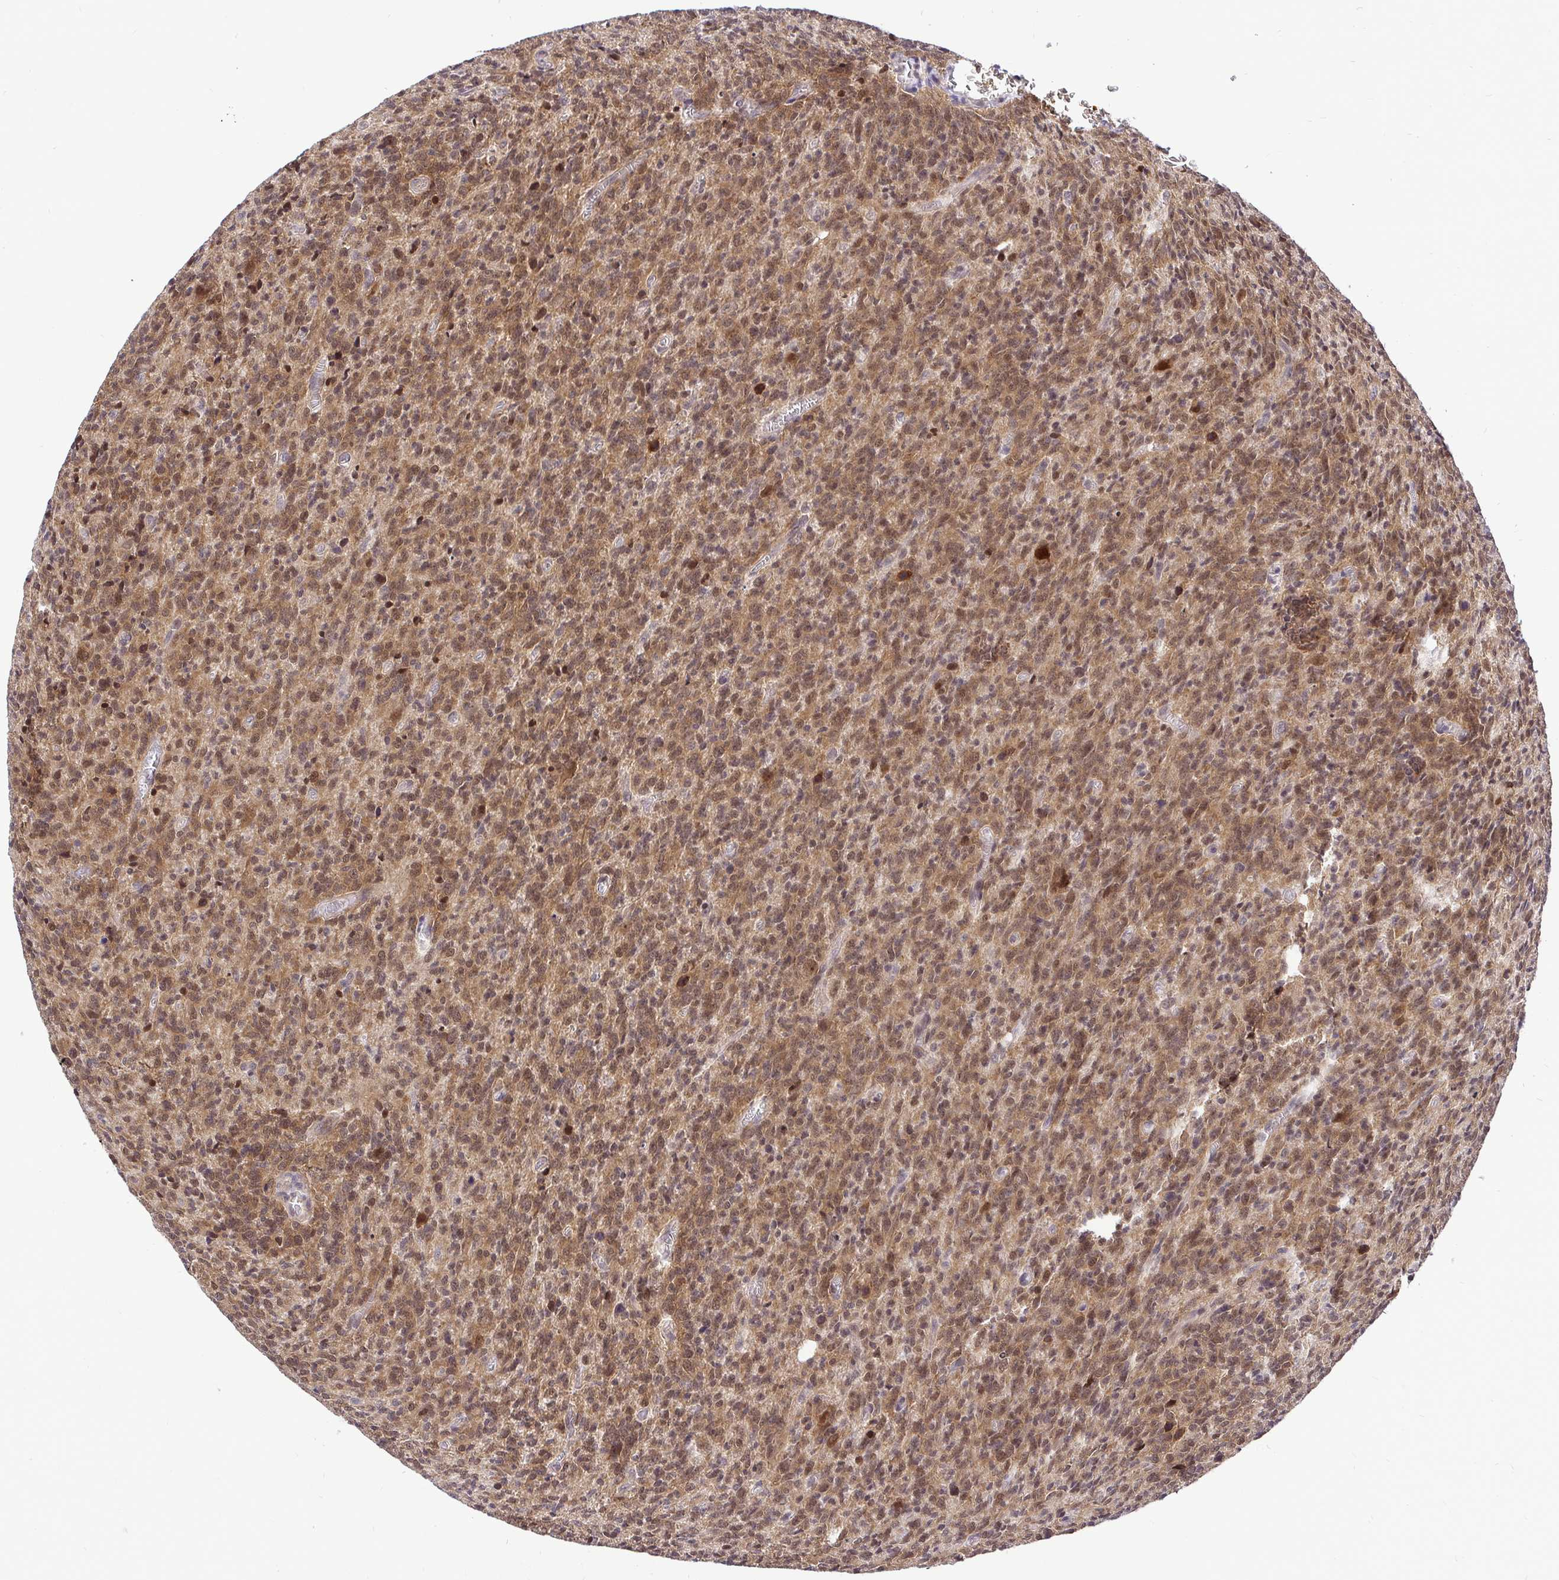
{"staining": {"intensity": "moderate", "quantity": ">75%", "location": "cytoplasmic/membranous,nuclear"}, "tissue": "glioma", "cell_type": "Tumor cells", "image_type": "cancer", "snomed": [{"axis": "morphology", "description": "Glioma, malignant, High grade"}, {"axis": "topography", "description": "Brain"}], "caption": "A brown stain shows moderate cytoplasmic/membranous and nuclear expression of a protein in human malignant glioma (high-grade) tumor cells.", "gene": "UBE2M", "patient": {"sex": "male", "age": 76}}